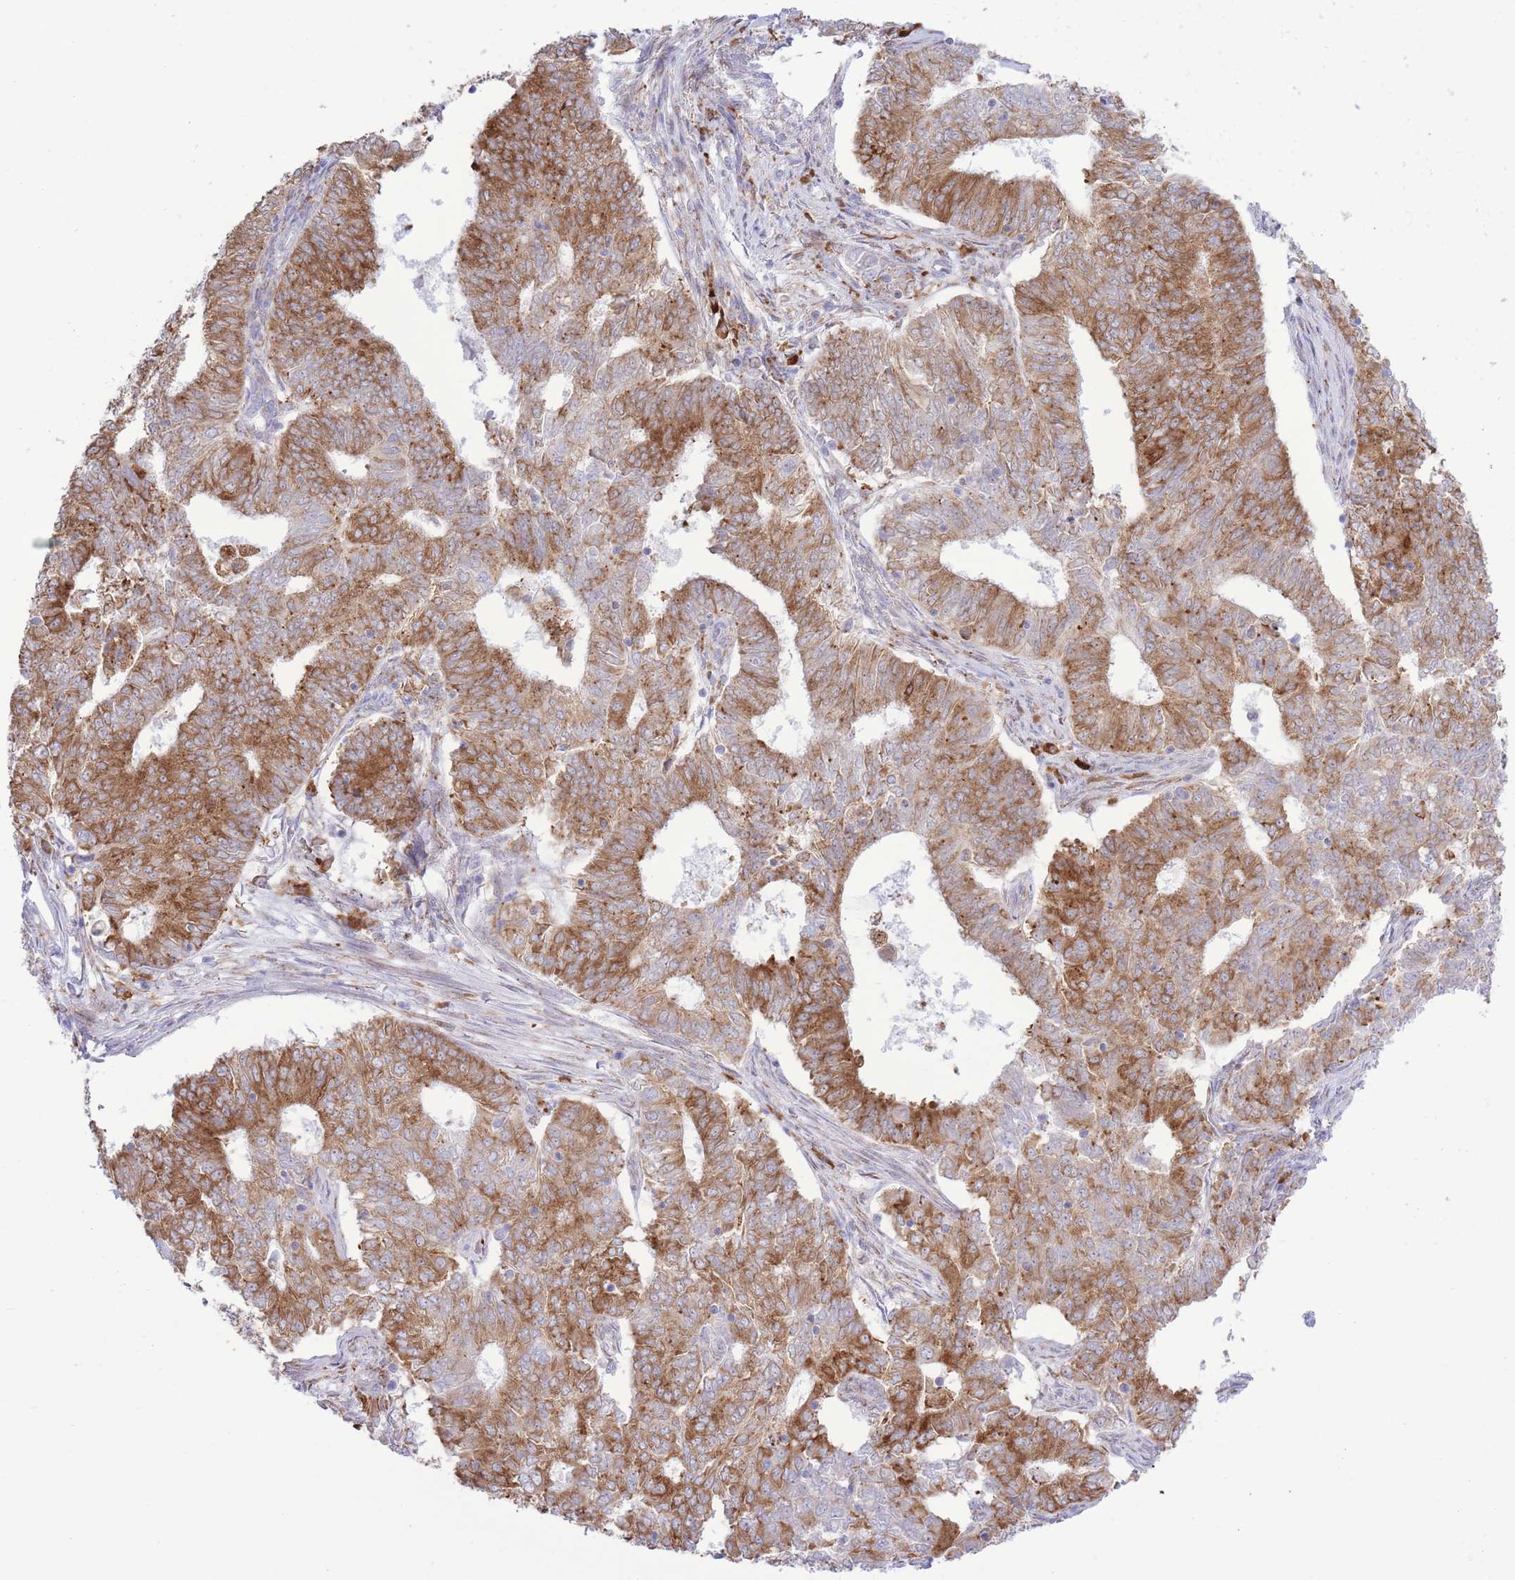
{"staining": {"intensity": "moderate", "quantity": ">75%", "location": "cytoplasmic/membranous"}, "tissue": "endometrial cancer", "cell_type": "Tumor cells", "image_type": "cancer", "snomed": [{"axis": "morphology", "description": "Adenocarcinoma, NOS"}, {"axis": "topography", "description": "Endometrium"}], "caption": "Immunohistochemistry staining of endometrial adenocarcinoma, which demonstrates medium levels of moderate cytoplasmic/membranous expression in approximately >75% of tumor cells indicating moderate cytoplasmic/membranous protein expression. The staining was performed using DAB (brown) for protein detection and nuclei were counterstained in hematoxylin (blue).", "gene": "MYDGF", "patient": {"sex": "female", "age": 62}}